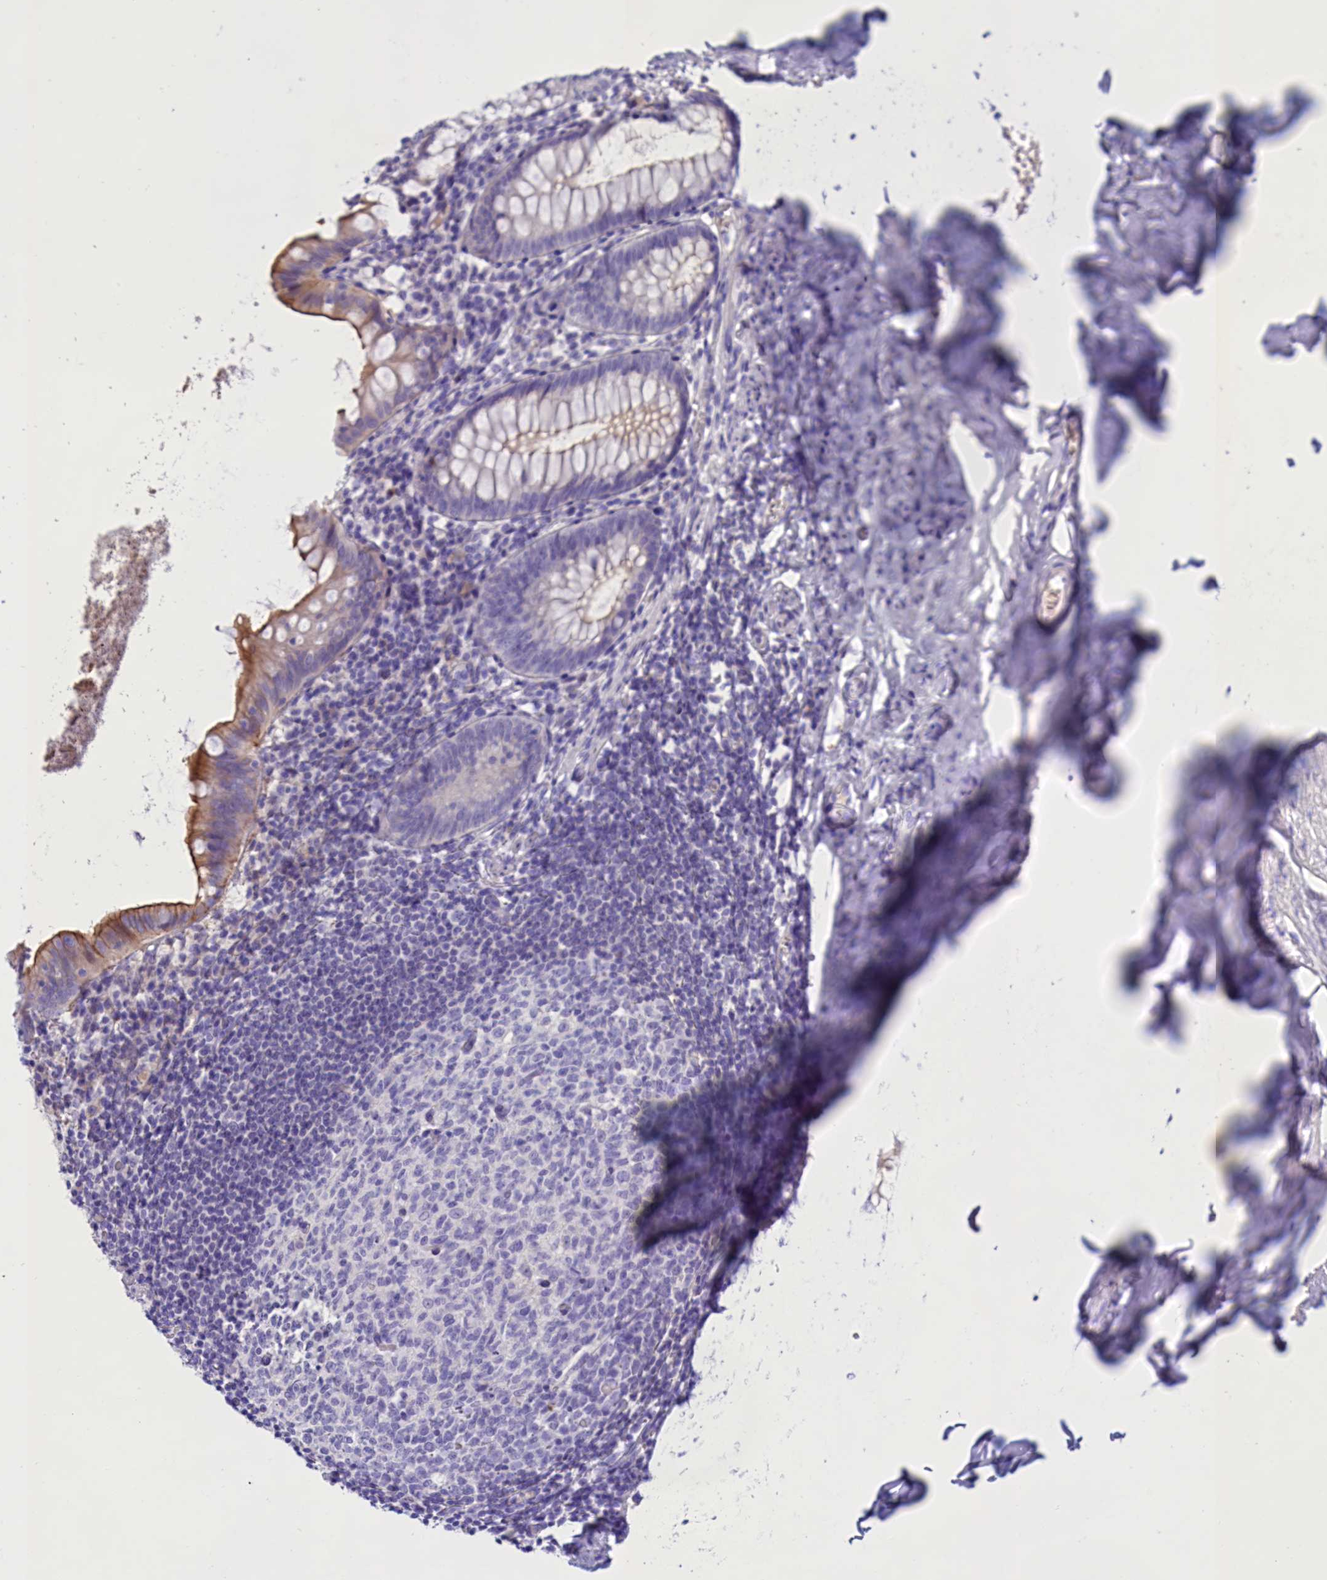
{"staining": {"intensity": "moderate", "quantity": "<25%", "location": "cytoplasmic/membranous"}, "tissue": "appendix", "cell_type": "Glandular cells", "image_type": "normal", "snomed": [{"axis": "morphology", "description": "Normal tissue, NOS"}, {"axis": "topography", "description": "Appendix"}], "caption": "Immunohistochemistry image of benign appendix: human appendix stained using IHC exhibits low levels of moderate protein expression localized specifically in the cytoplasmic/membranous of glandular cells, appearing as a cytoplasmic/membranous brown color.", "gene": "SULT2A1", "patient": {"sex": "female", "age": 51}}